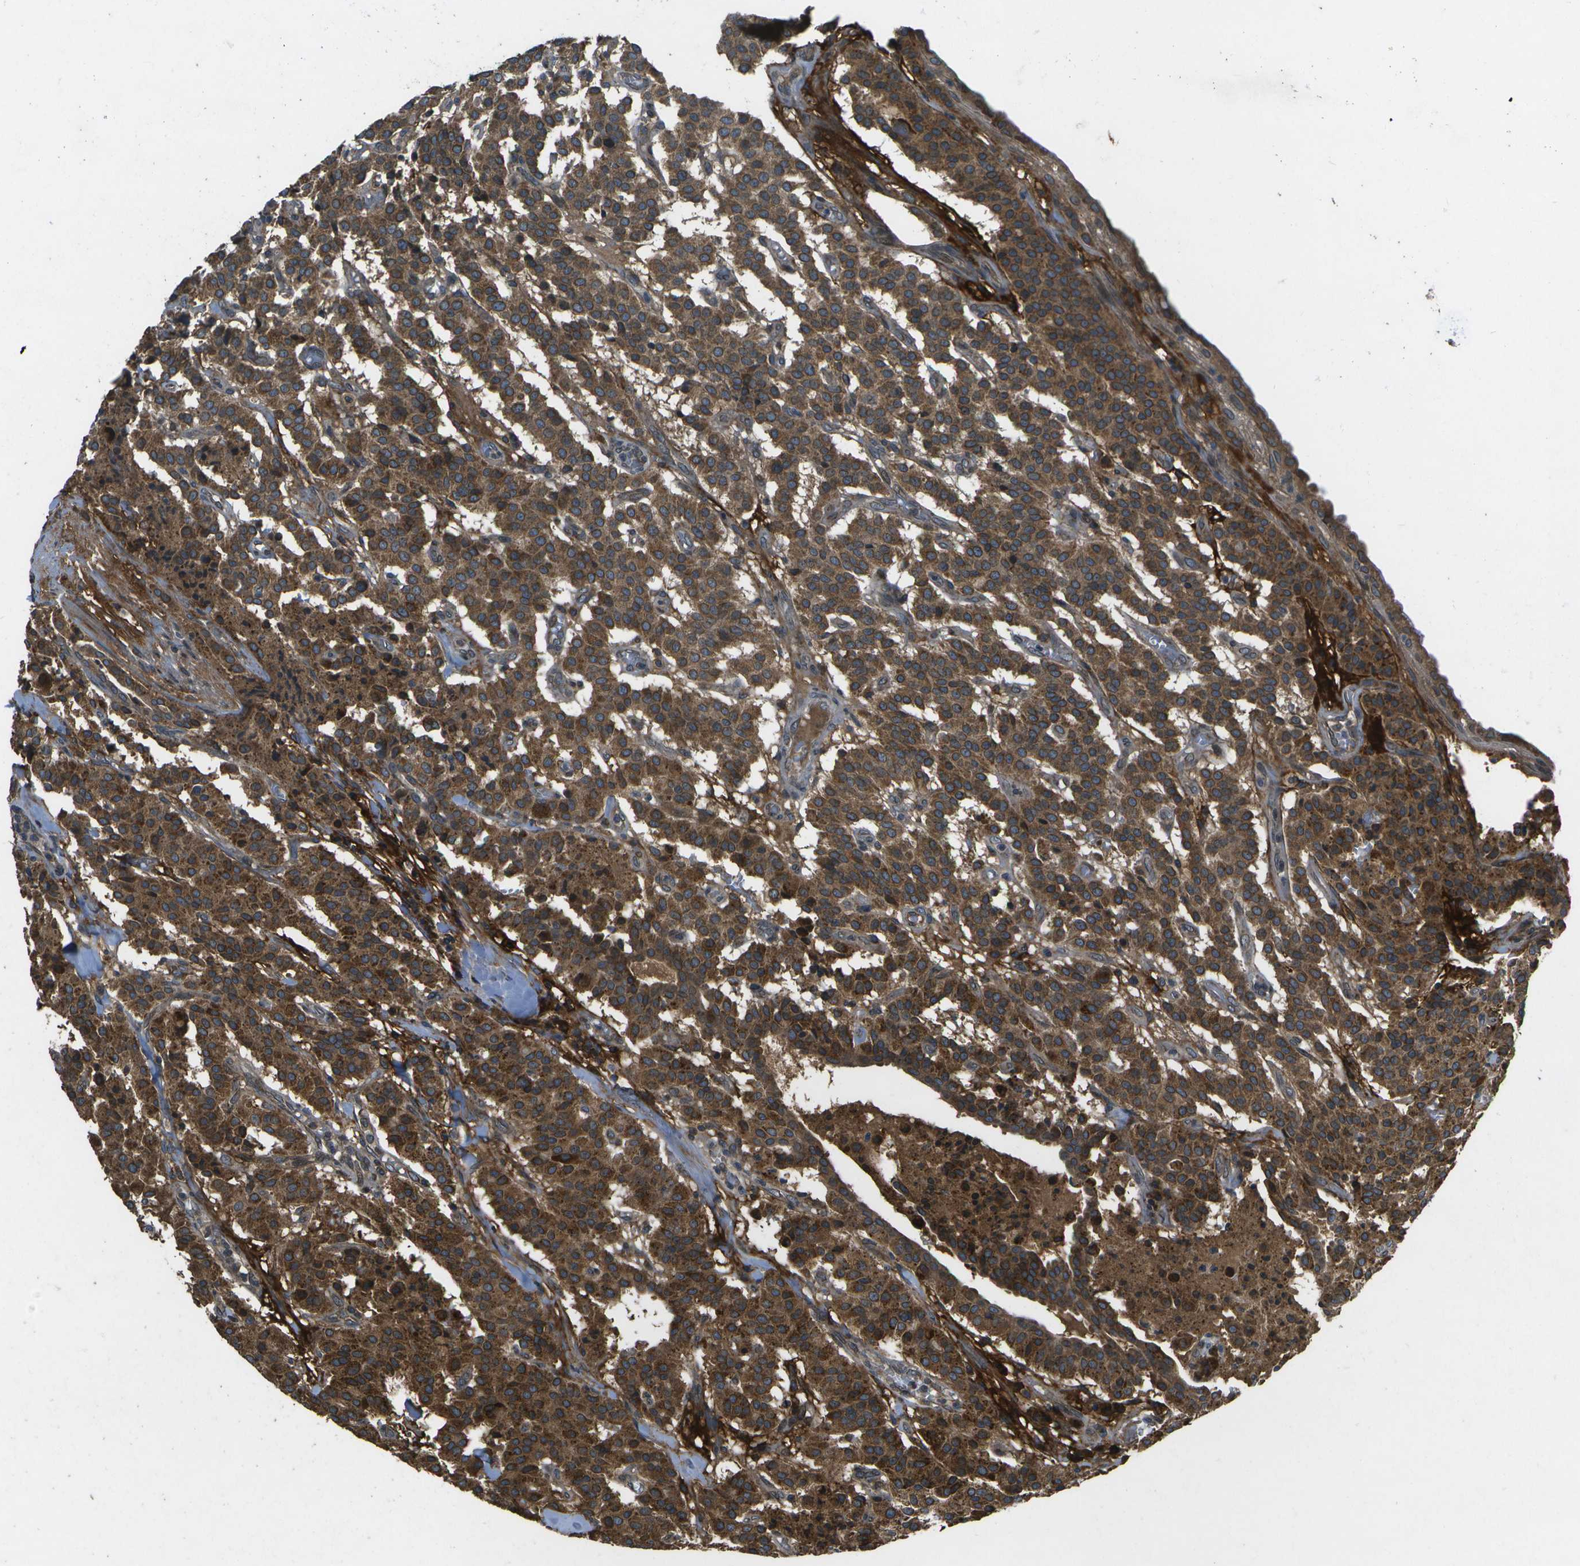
{"staining": {"intensity": "moderate", "quantity": ">75%", "location": "cytoplasmic/membranous"}, "tissue": "carcinoid", "cell_type": "Tumor cells", "image_type": "cancer", "snomed": [{"axis": "morphology", "description": "Carcinoid, malignant, NOS"}, {"axis": "topography", "description": "Lung"}], "caption": "Brown immunohistochemical staining in human carcinoid reveals moderate cytoplasmic/membranous staining in approximately >75% of tumor cells.", "gene": "HFE", "patient": {"sex": "male", "age": 30}}